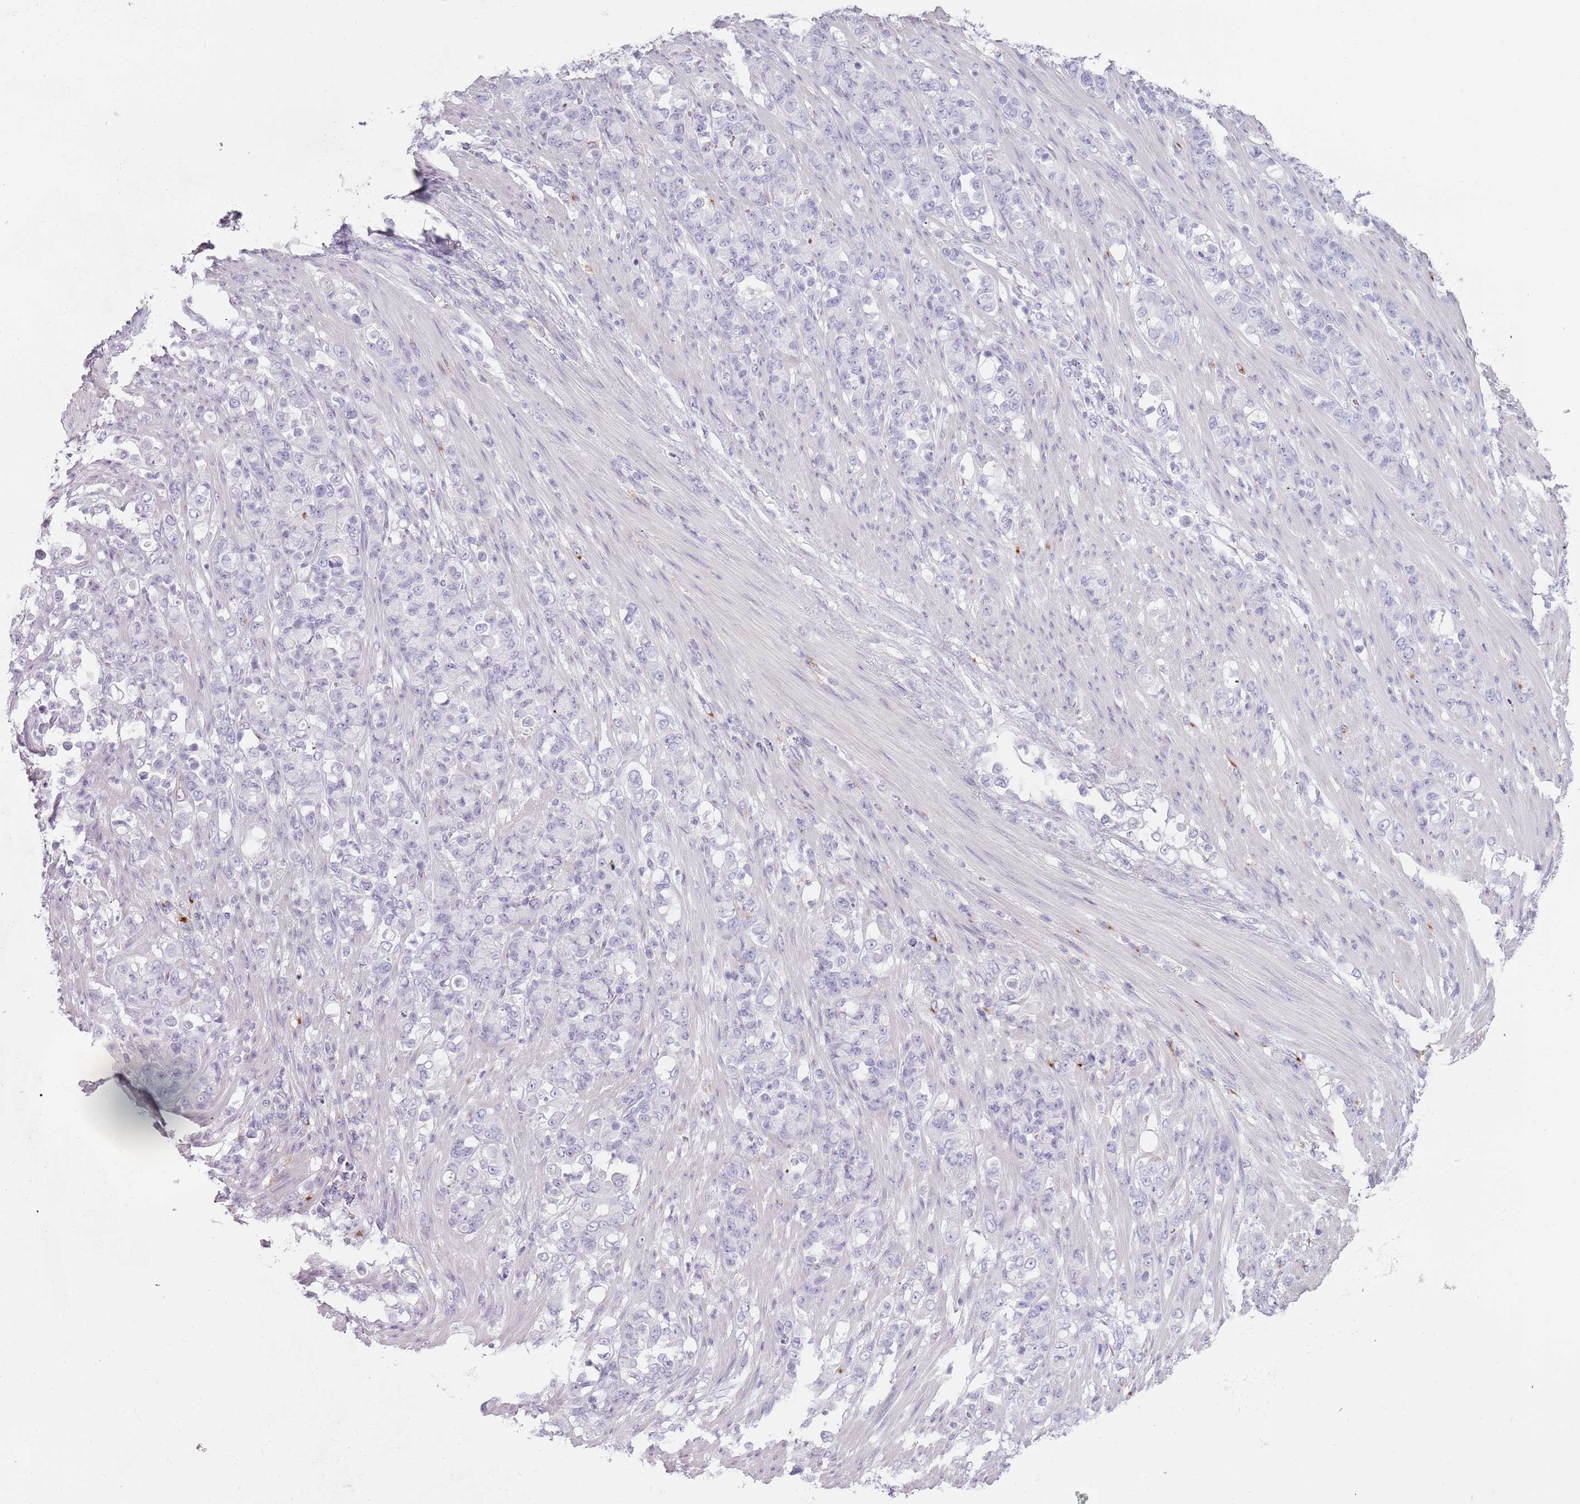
{"staining": {"intensity": "negative", "quantity": "none", "location": "none"}, "tissue": "stomach cancer", "cell_type": "Tumor cells", "image_type": "cancer", "snomed": [{"axis": "morphology", "description": "Normal tissue, NOS"}, {"axis": "morphology", "description": "Adenocarcinoma, NOS"}, {"axis": "topography", "description": "Stomach"}], "caption": "This is an immunohistochemistry (IHC) photomicrograph of stomach adenocarcinoma. There is no positivity in tumor cells.", "gene": "COLEC12", "patient": {"sex": "female", "age": 79}}